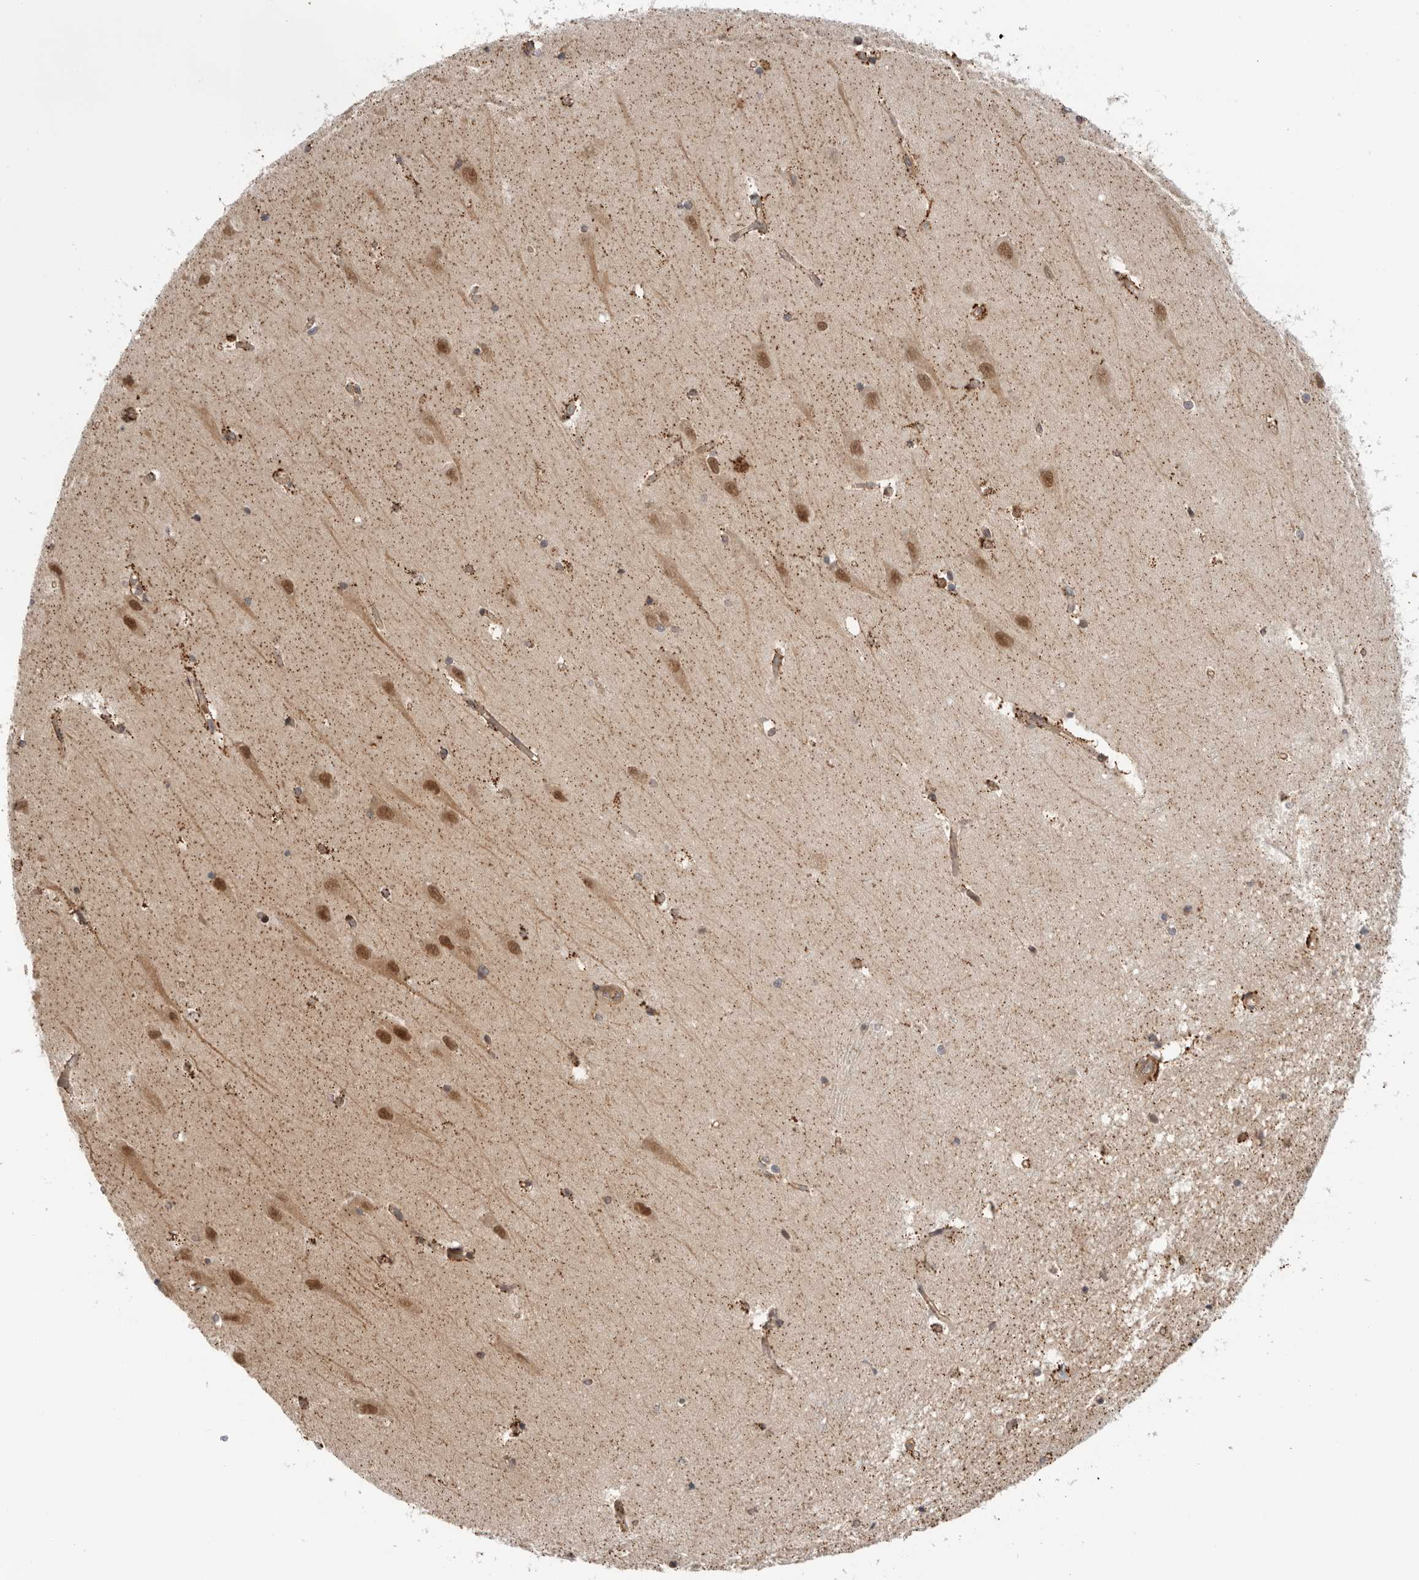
{"staining": {"intensity": "moderate", "quantity": "25%-75%", "location": "cytoplasmic/membranous,nuclear"}, "tissue": "hippocampus", "cell_type": "Glial cells", "image_type": "normal", "snomed": [{"axis": "morphology", "description": "Normal tissue, NOS"}, {"axis": "topography", "description": "Hippocampus"}], "caption": "A brown stain highlights moderate cytoplasmic/membranous,nuclear staining of a protein in glial cells of benign human hippocampus. The protein is stained brown, and the nuclei are stained in blue (DAB (3,3'-diaminobenzidine) IHC with brightfield microscopy, high magnification).", "gene": "DCAF8", "patient": {"sex": "male", "age": 45}}